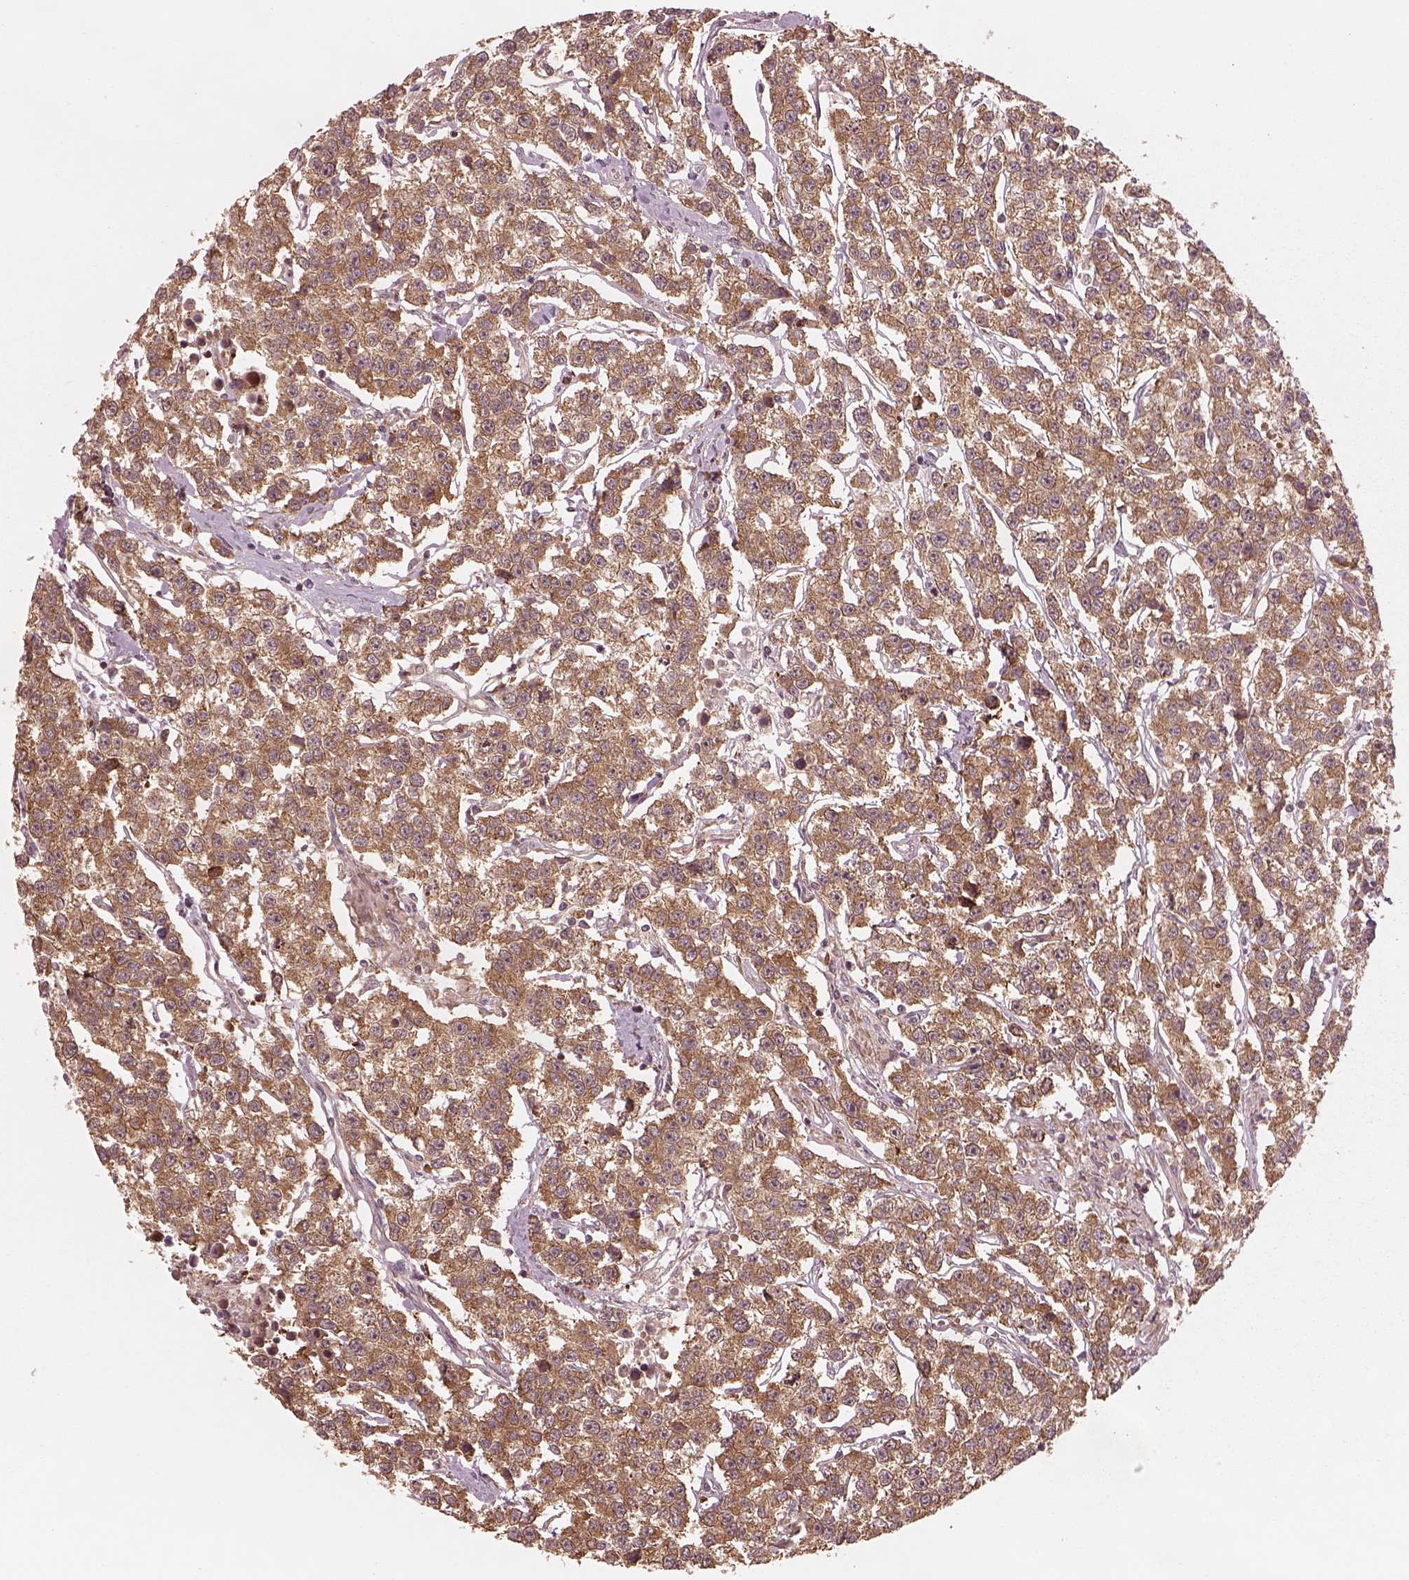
{"staining": {"intensity": "moderate", "quantity": ">75%", "location": "cytoplasmic/membranous"}, "tissue": "testis cancer", "cell_type": "Tumor cells", "image_type": "cancer", "snomed": [{"axis": "morphology", "description": "Seminoma, NOS"}, {"axis": "topography", "description": "Testis"}], "caption": "Seminoma (testis) tissue shows moderate cytoplasmic/membranous staining in approximately >75% of tumor cells, visualized by immunohistochemistry.", "gene": "RPS5", "patient": {"sex": "male", "age": 59}}